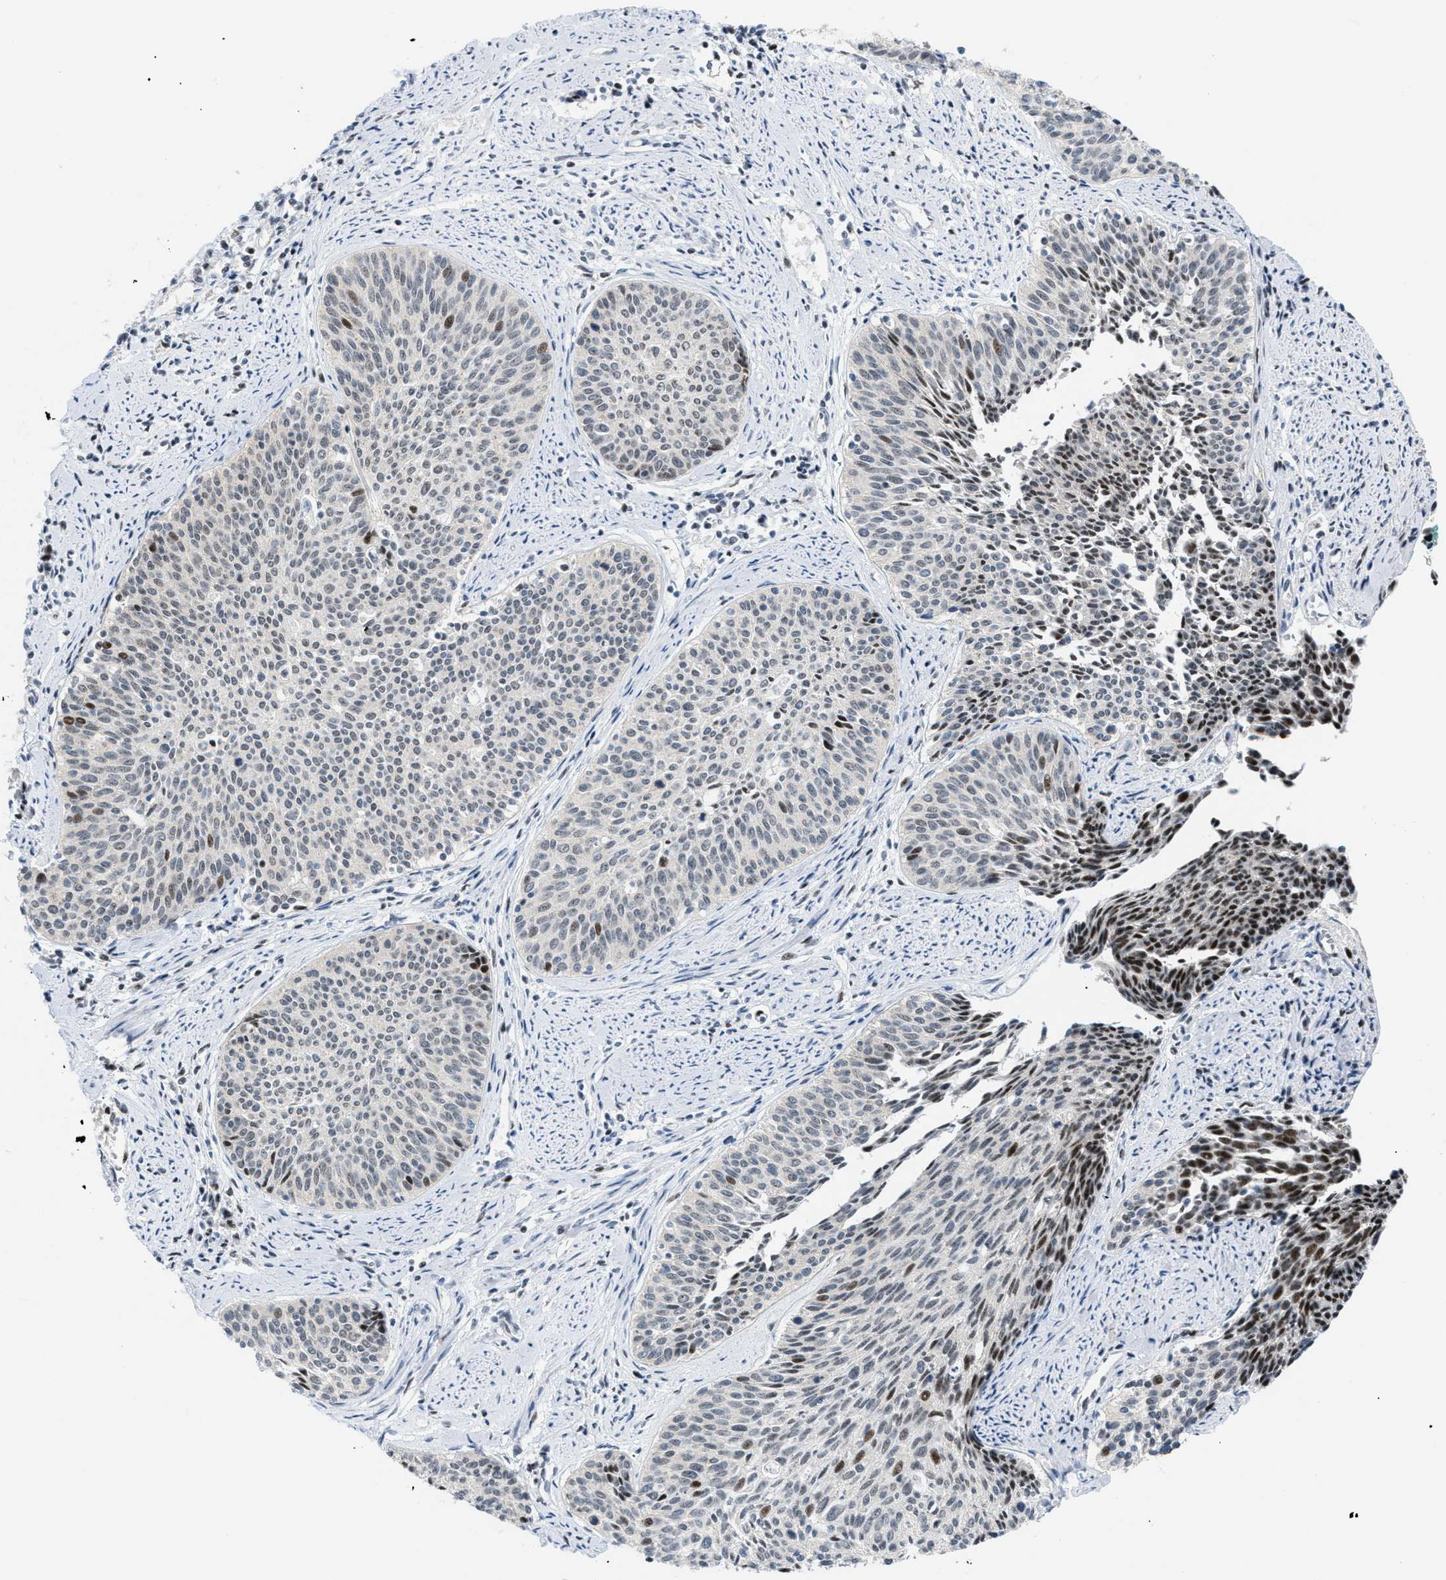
{"staining": {"intensity": "moderate", "quantity": "<25%", "location": "nuclear"}, "tissue": "cervical cancer", "cell_type": "Tumor cells", "image_type": "cancer", "snomed": [{"axis": "morphology", "description": "Squamous cell carcinoma, NOS"}, {"axis": "topography", "description": "Cervix"}], "caption": "A high-resolution photomicrograph shows IHC staining of cervical cancer, which demonstrates moderate nuclear expression in about <25% of tumor cells. The staining is performed using DAB brown chromogen to label protein expression. The nuclei are counter-stained blue using hematoxylin.", "gene": "MED1", "patient": {"sex": "female", "age": 55}}